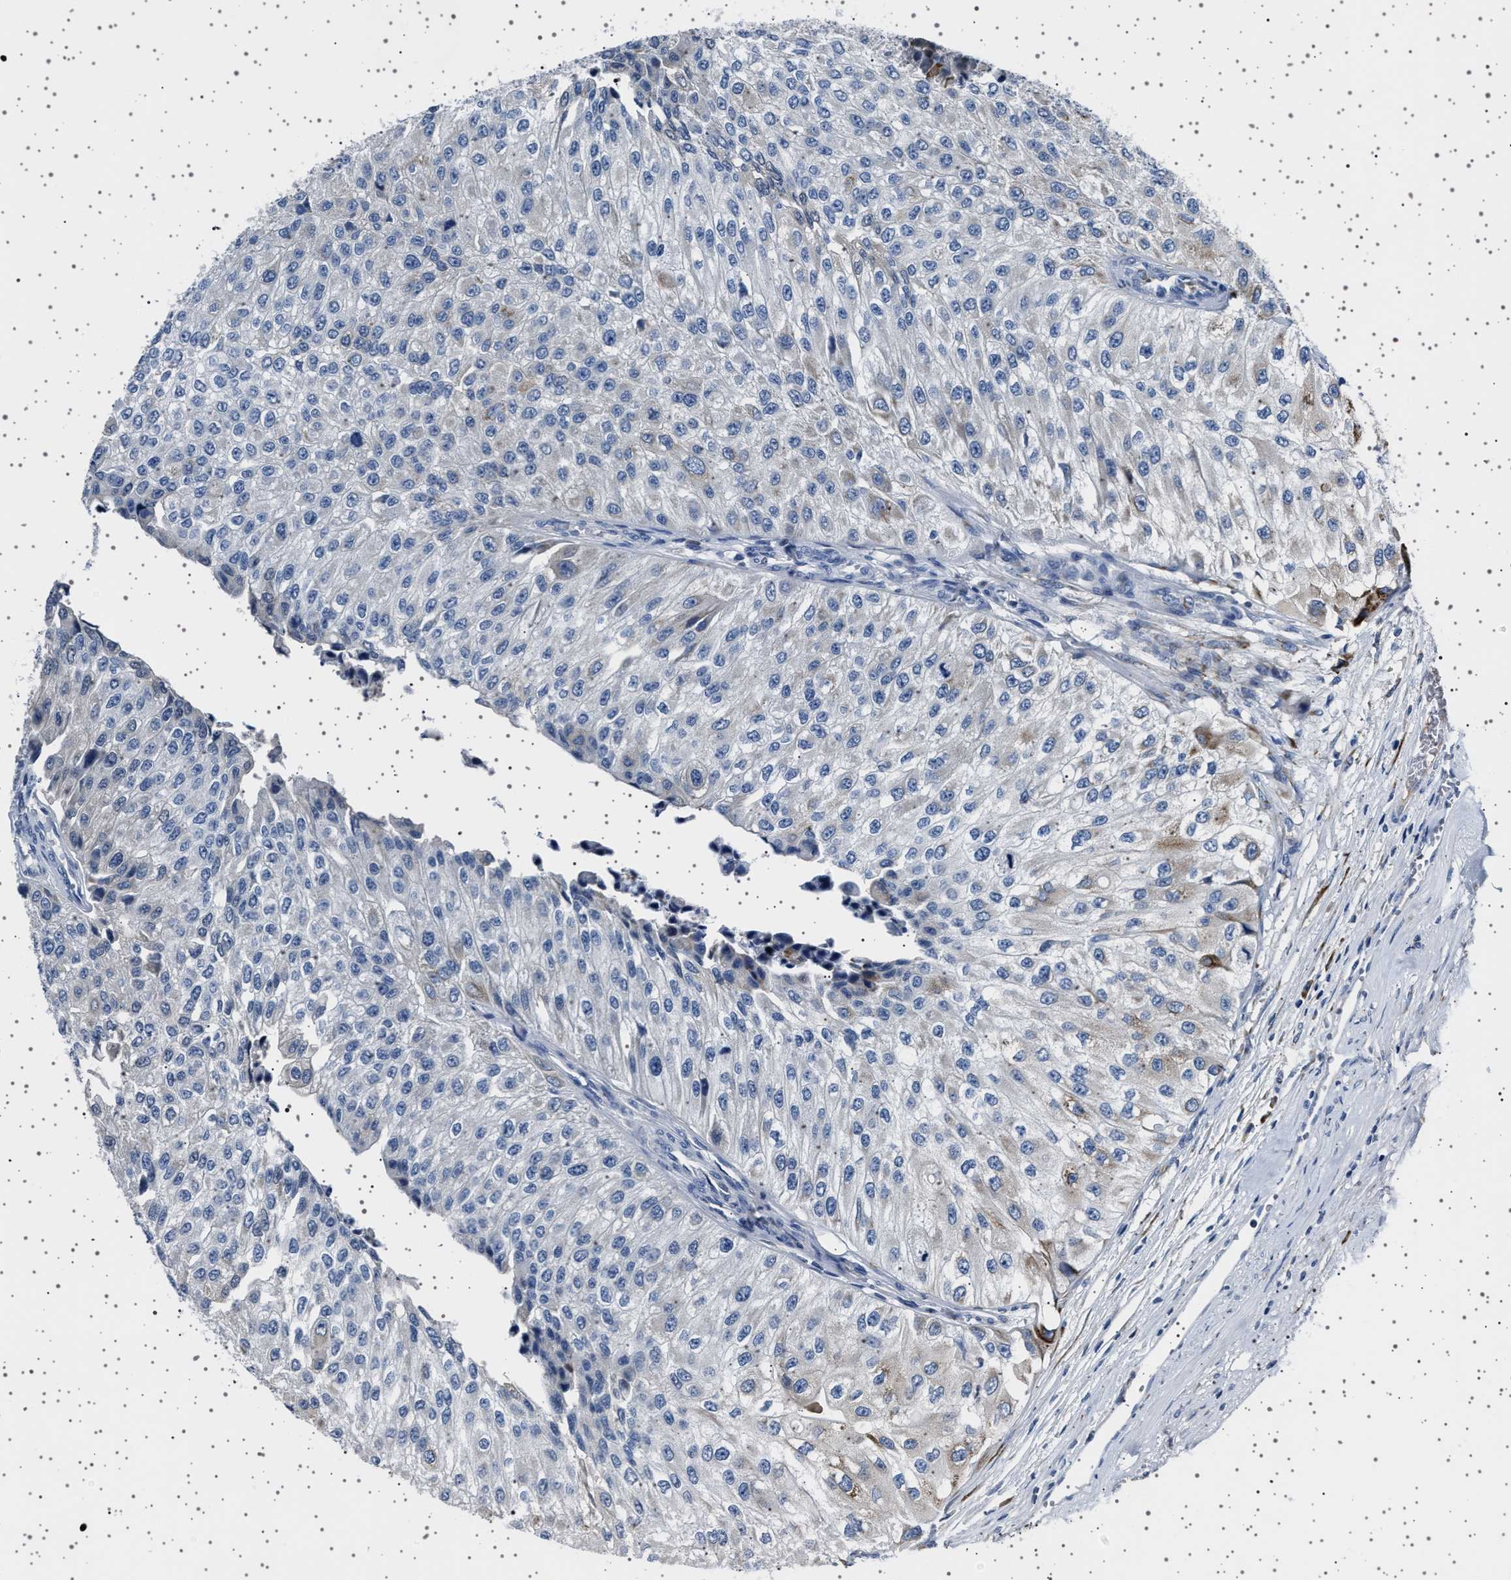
{"staining": {"intensity": "weak", "quantity": "<25%", "location": "cytoplasmic/membranous"}, "tissue": "urothelial cancer", "cell_type": "Tumor cells", "image_type": "cancer", "snomed": [{"axis": "morphology", "description": "Urothelial carcinoma, High grade"}, {"axis": "topography", "description": "Kidney"}, {"axis": "topography", "description": "Urinary bladder"}], "caption": "An image of human urothelial cancer is negative for staining in tumor cells. (DAB immunohistochemistry (IHC) visualized using brightfield microscopy, high magnification).", "gene": "FTCD", "patient": {"sex": "male", "age": 77}}